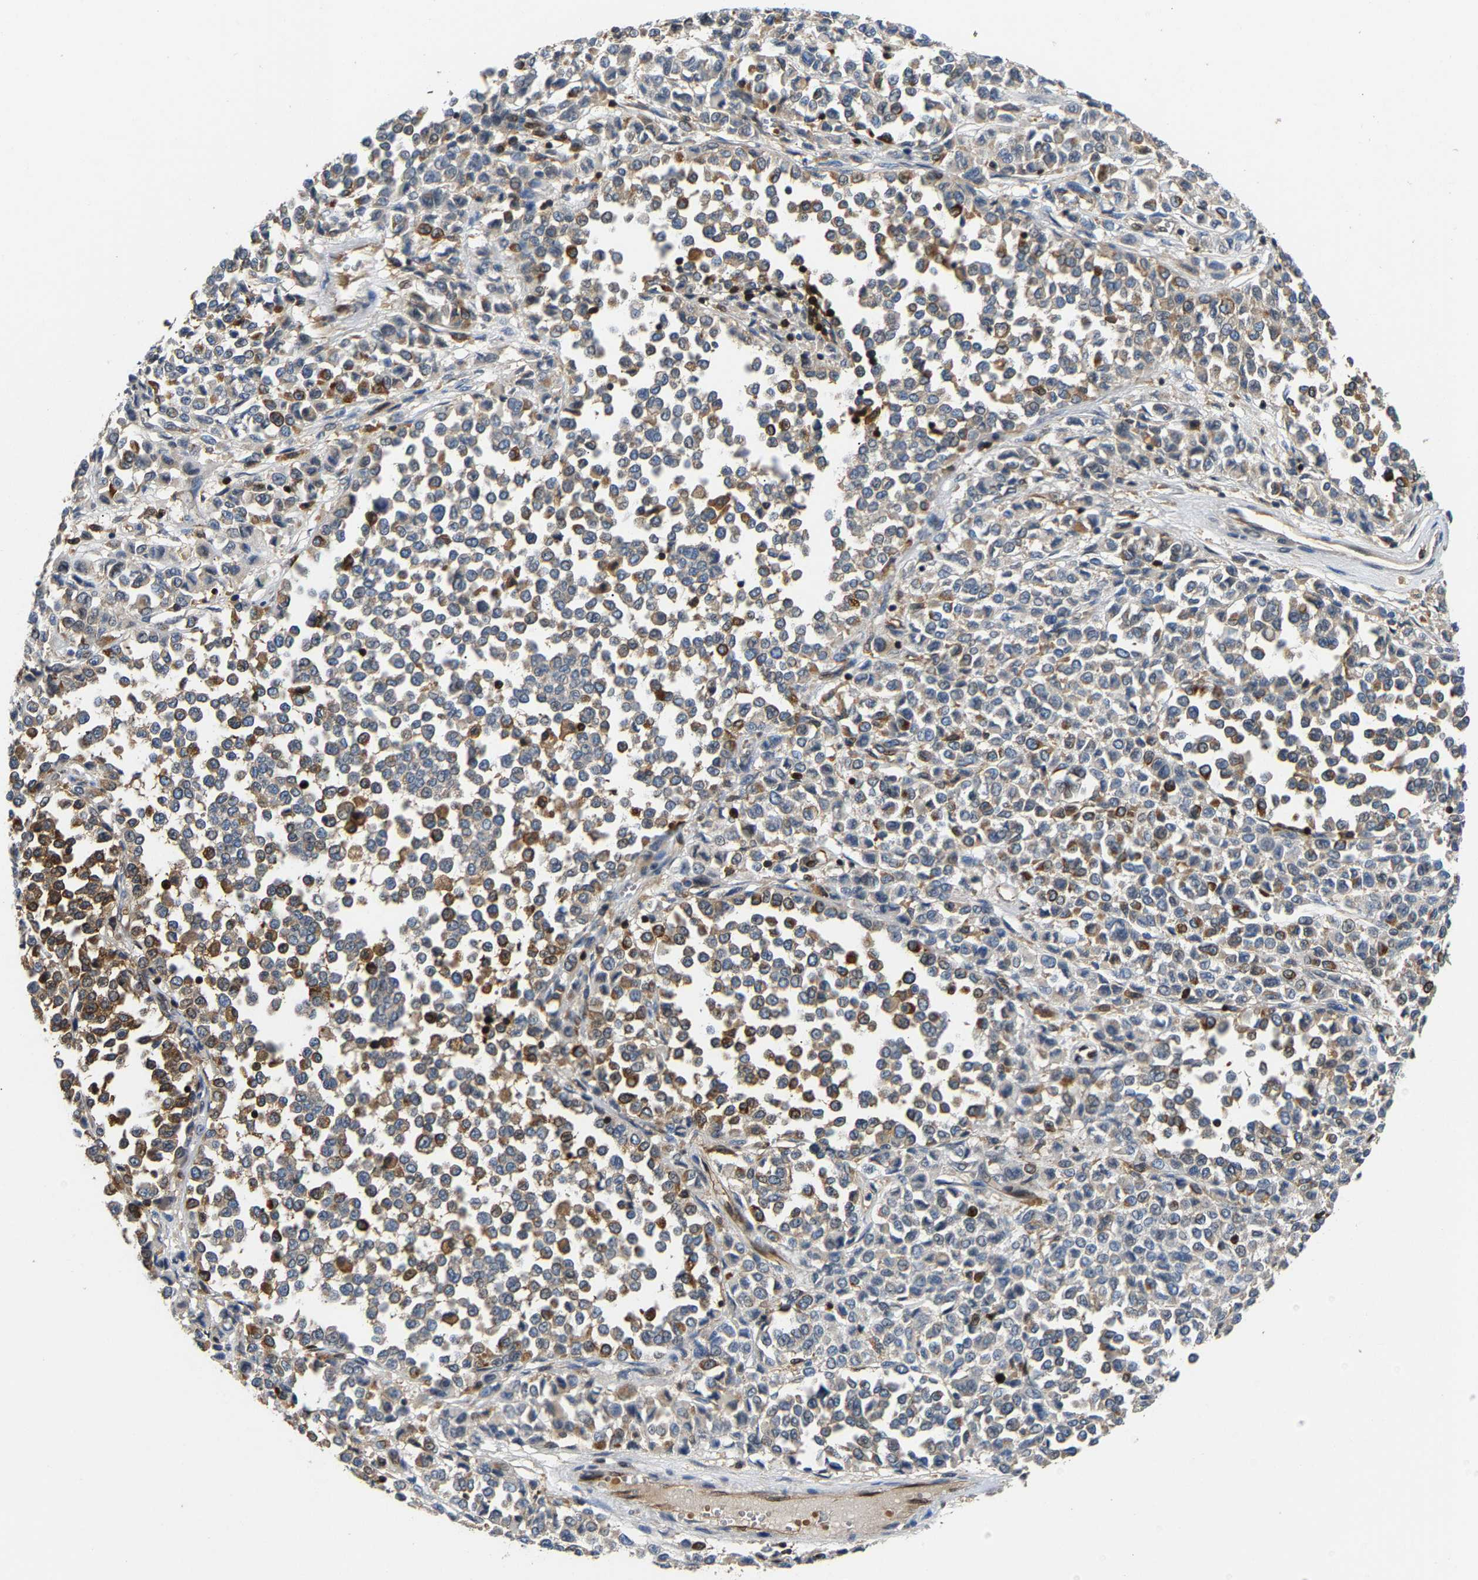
{"staining": {"intensity": "strong", "quantity": "<25%", "location": "cytoplasmic/membranous"}, "tissue": "melanoma", "cell_type": "Tumor cells", "image_type": "cancer", "snomed": [{"axis": "morphology", "description": "Malignant melanoma, Metastatic site"}, {"axis": "topography", "description": "Pancreas"}], "caption": "Brown immunohistochemical staining in human melanoma exhibits strong cytoplasmic/membranous positivity in about <25% of tumor cells.", "gene": "GIMAP7", "patient": {"sex": "female", "age": 30}}